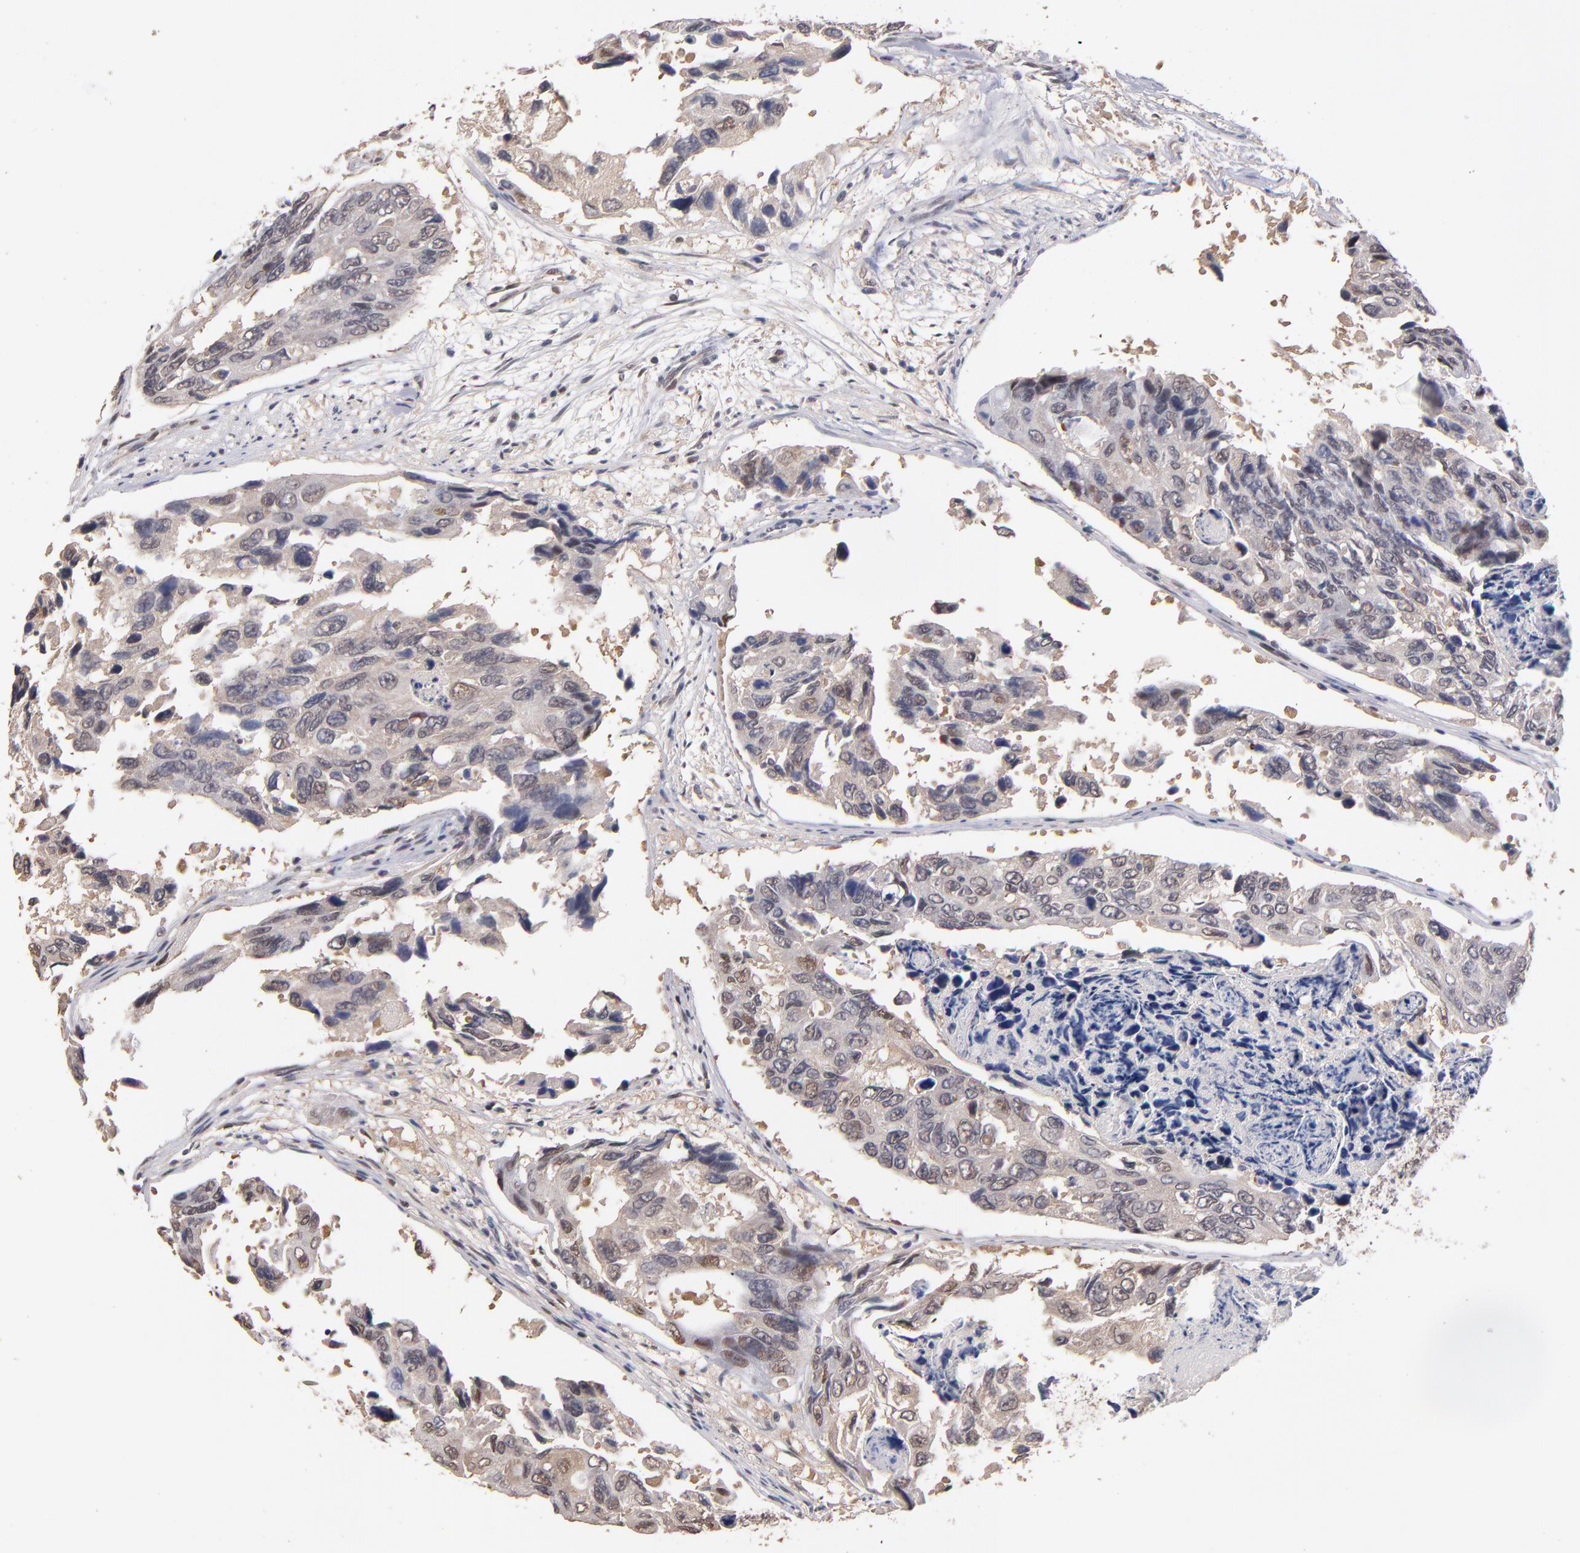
{"staining": {"intensity": "weak", "quantity": "25%-75%", "location": "cytoplasmic/membranous,nuclear"}, "tissue": "colorectal cancer", "cell_type": "Tumor cells", "image_type": "cancer", "snomed": [{"axis": "morphology", "description": "Adenocarcinoma, NOS"}, {"axis": "topography", "description": "Colon"}], "caption": "Protein staining demonstrates weak cytoplasmic/membranous and nuclear positivity in about 25%-75% of tumor cells in colorectal cancer. The staining is performed using DAB brown chromogen to label protein expression. The nuclei are counter-stained blue using hematoxylin.", "gene": "PSMD10", "patient": {"sex": "female", "age": 86}}